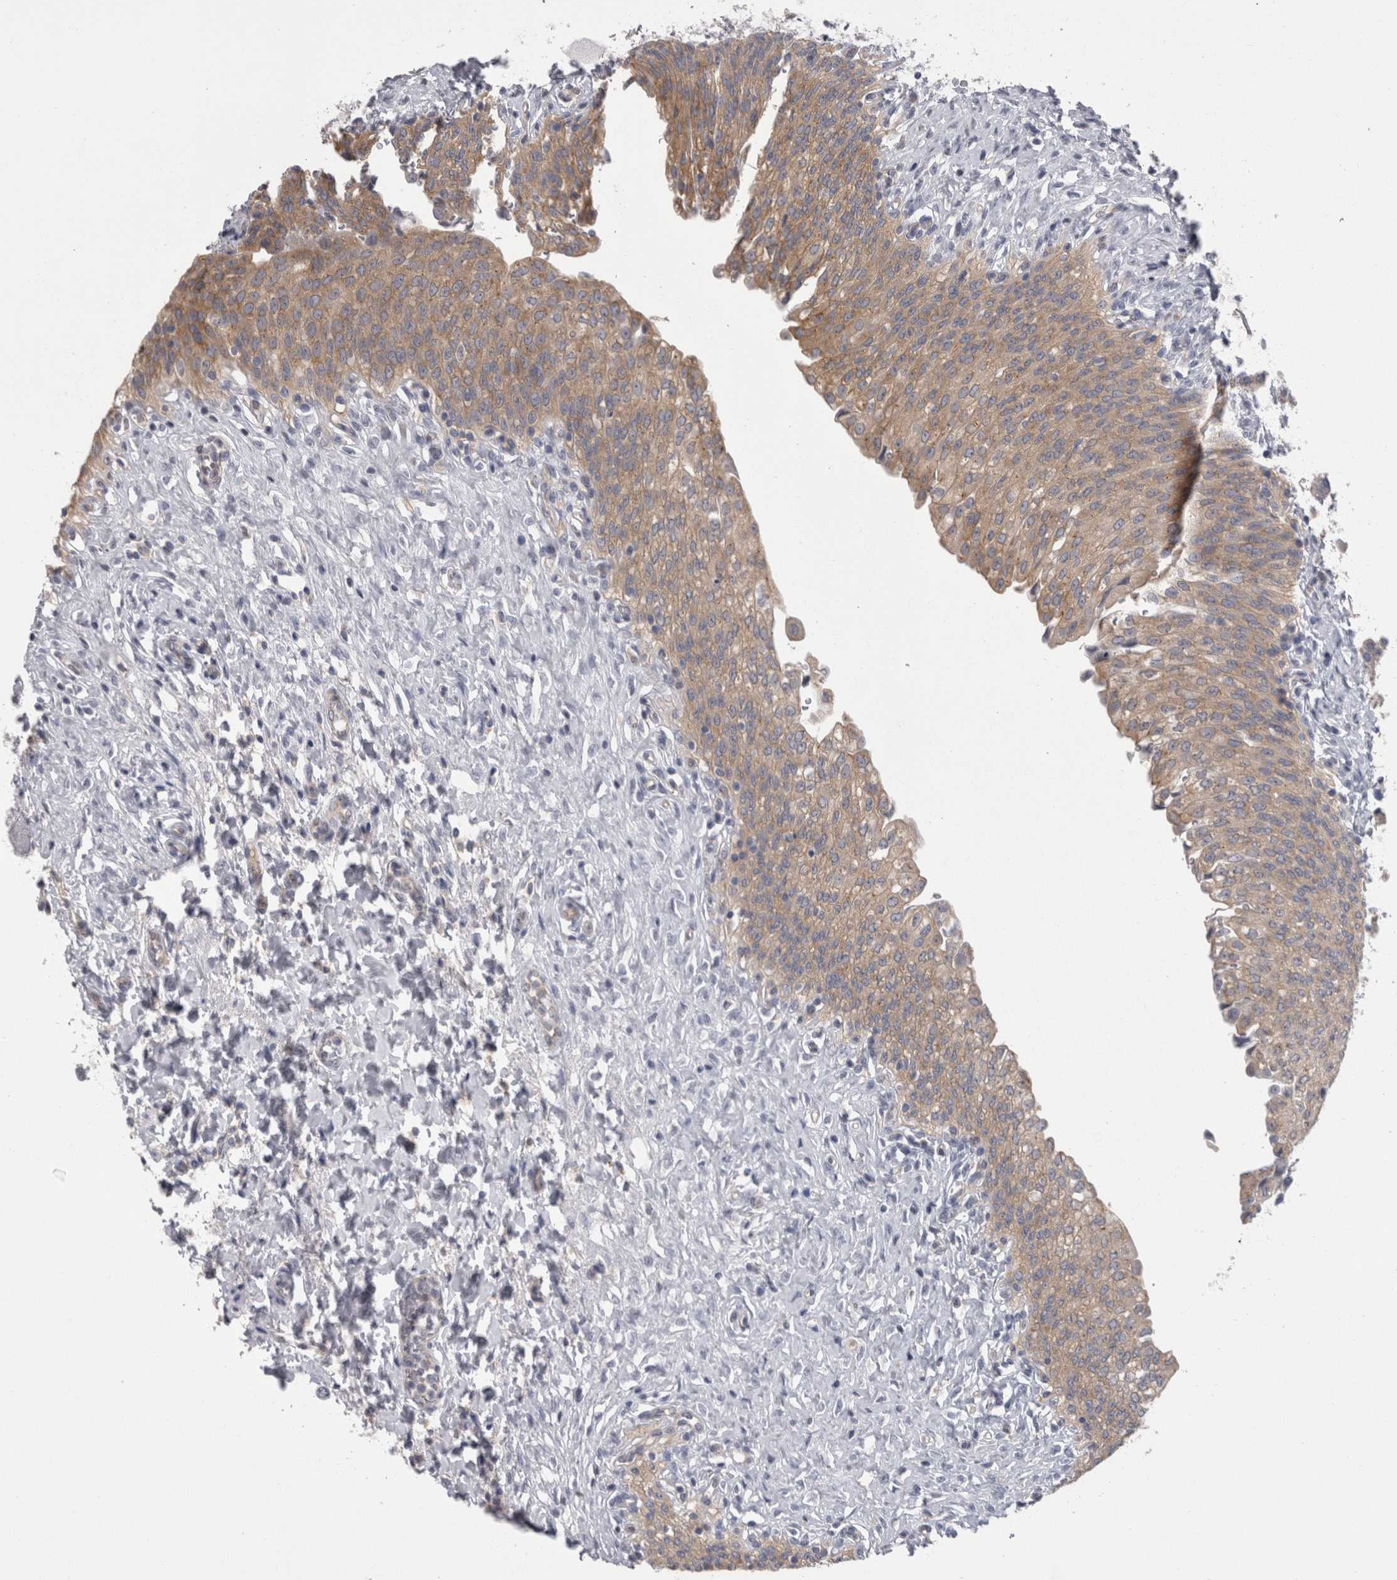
{"staining": {"intensity": "moderate", "quantity": ">75%", "location": "cytoplasmic/membranous"}, "tissue": "urinary bladder", "cell_type": "Urothelial cells", "image_type": "normal", "snomed": [{"axis": "morphology", "description": "Urothelial carcinoma, High grade"}, {"axis": "topography", "description": "Urinary bladder"}], "caption": "A high-resolution histopathology image shows IHC staining of unremarkable urinary bladder, which demonstrates moderate cytoplasmic/membranous positivity in approximately >75% of urothelial cells.", "gene": "LYZL6", "patient": {"sex": "male", "age": 46}}